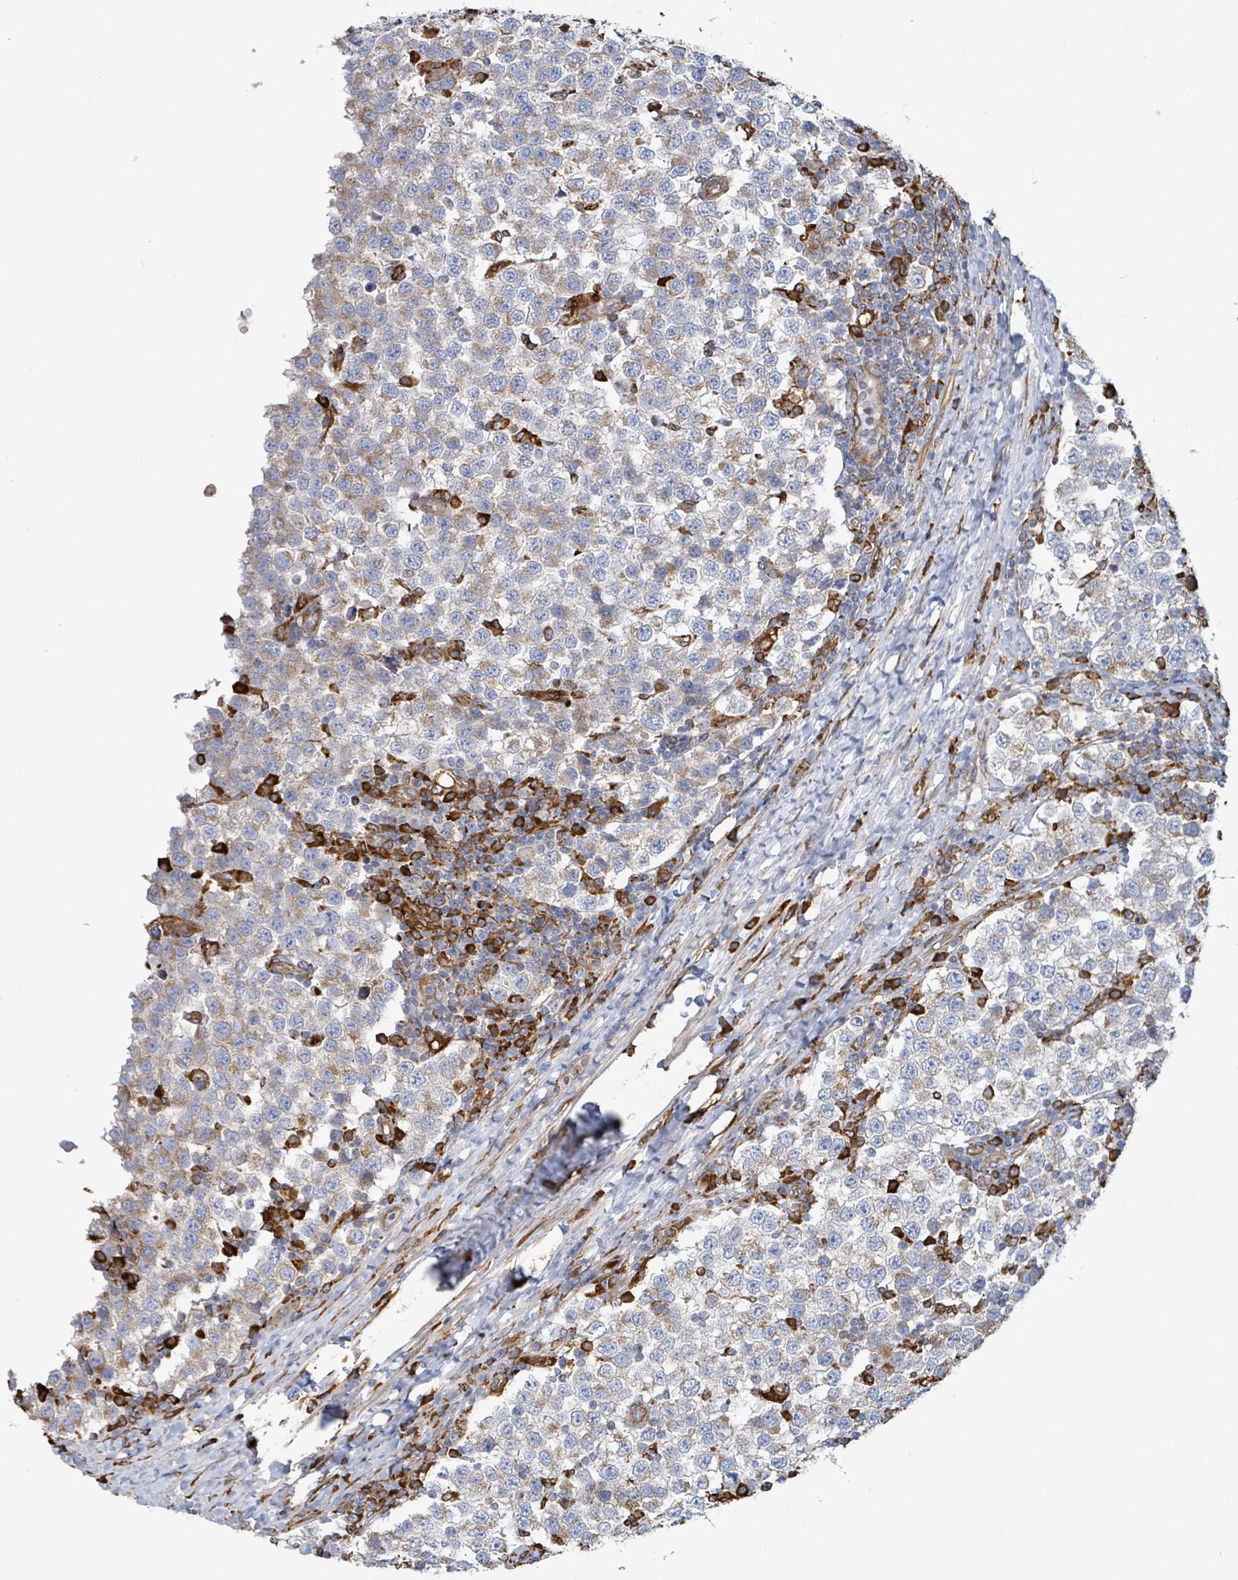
{"staining": {"intensity": "weak", "quantity": ">75%", "location": "cytoplasmic/membranous"}, "tissue": "testis cancer", "cell_type": "Tumor cells", "image_type": "cancer", "snomed": [{"axis": "morphology", "description": "Seminoma, NOS"}, {"axis": "topography", "description": "Testis"}], "caption": "Brown immunohistochemical staining in testis cancer (seminoma) exhibits weak cytoplasmic/membranous staining in about >75% of tumor cells.", "gene": "RFPL4A", "patient": {"sex": "male", "age": 34}}